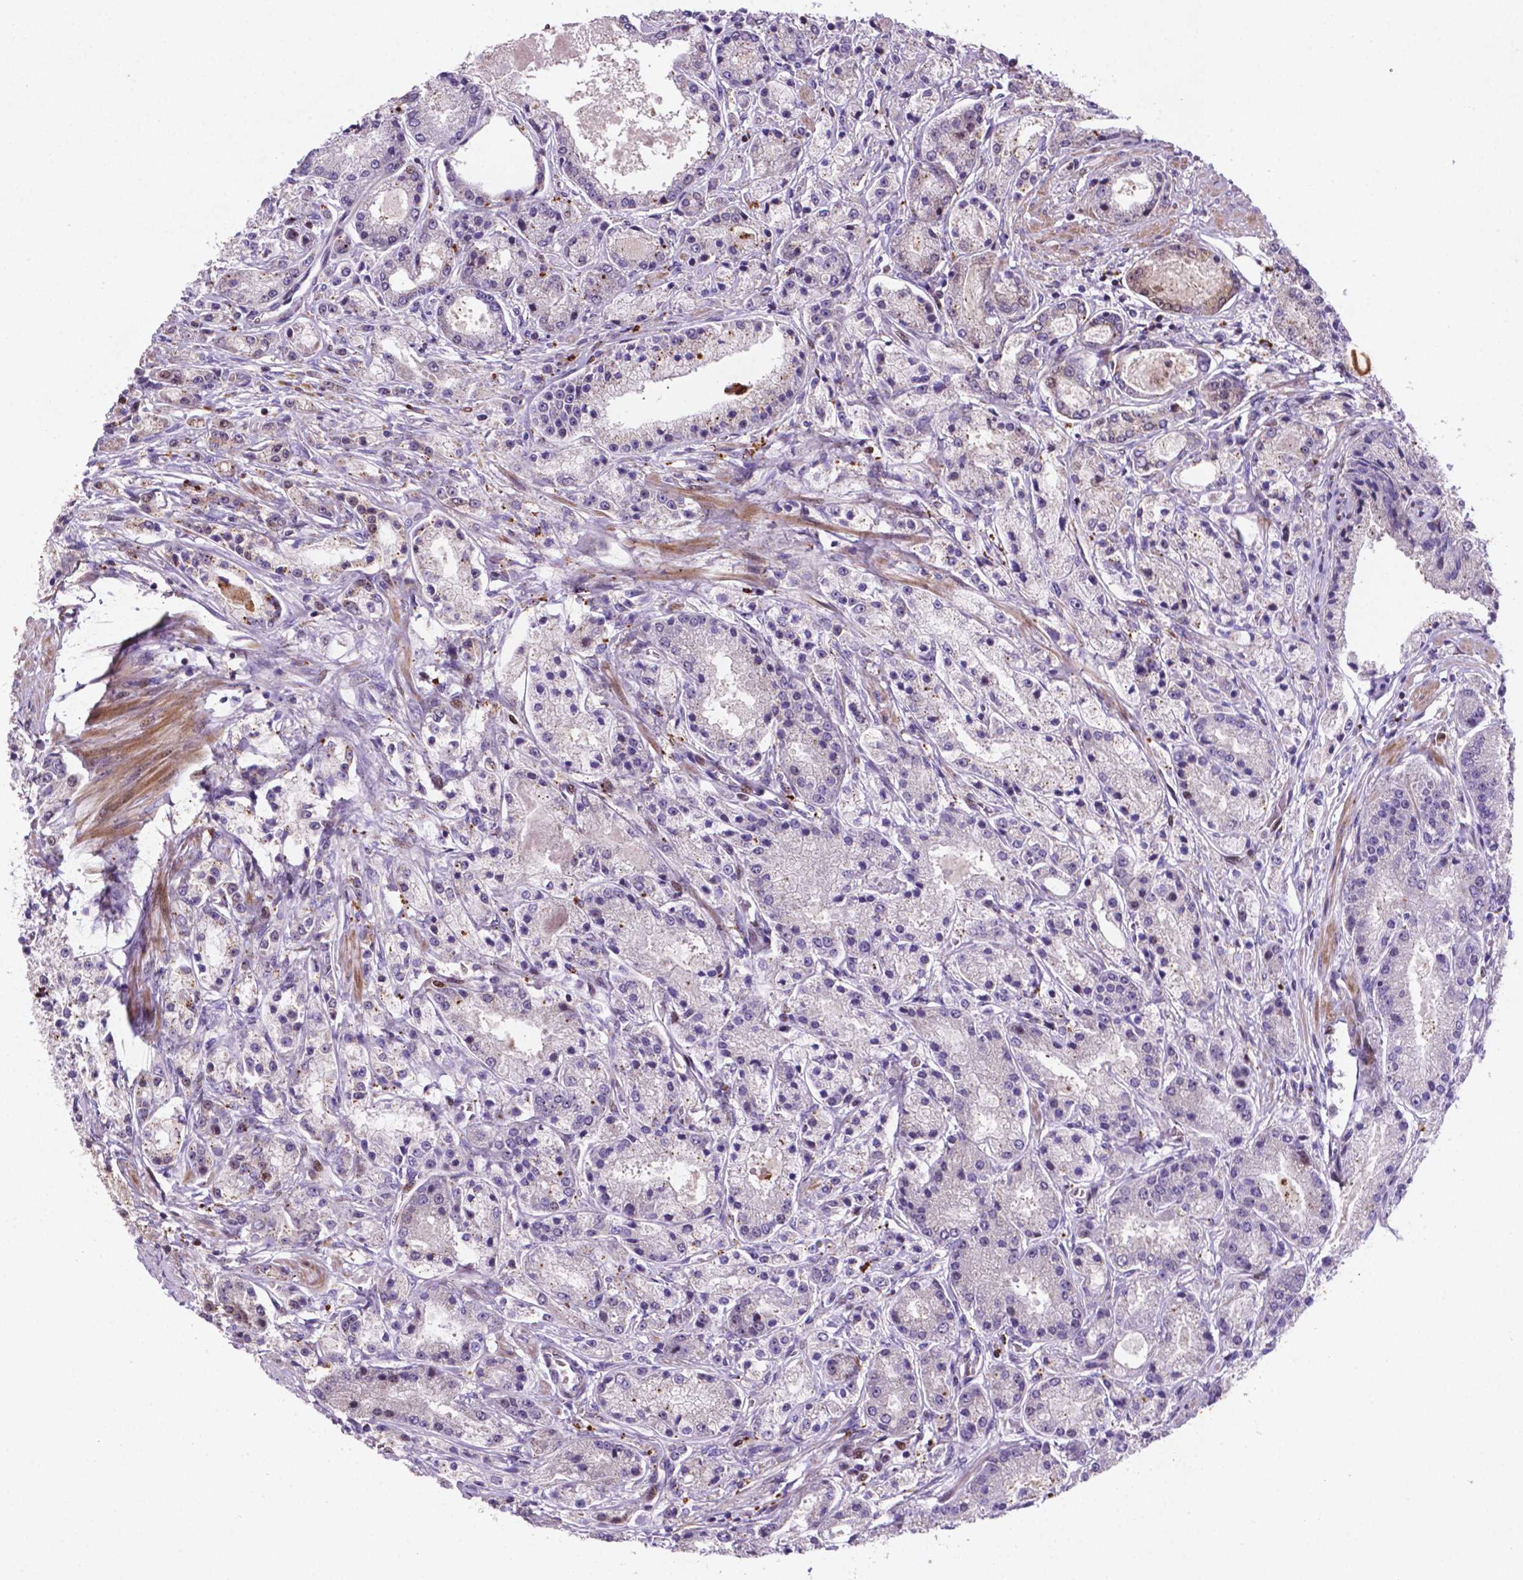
{"staining": {"intensity": "negative", "quantity": "none", "location": "none"}, "tissue": "prostate cancer", "cell_type": "Tumor cells", "image_type": "cancer", "snomed": [{"axis": "morphology", "description": "Adenocarcinoma, High grade"}, {"axis": "topography", "description": "Prostate"}], "caption": "The IHC photomicrograph has no significant expression in tumor cells of prostate cancer tissue. Brightfield microscopy of immunohistochemistry stained with DAB (brown) and hematoxylin (blue), captured at high magnification.", "gene": "TM4SF20", "patient": {"sex": "male", "age": 67}}